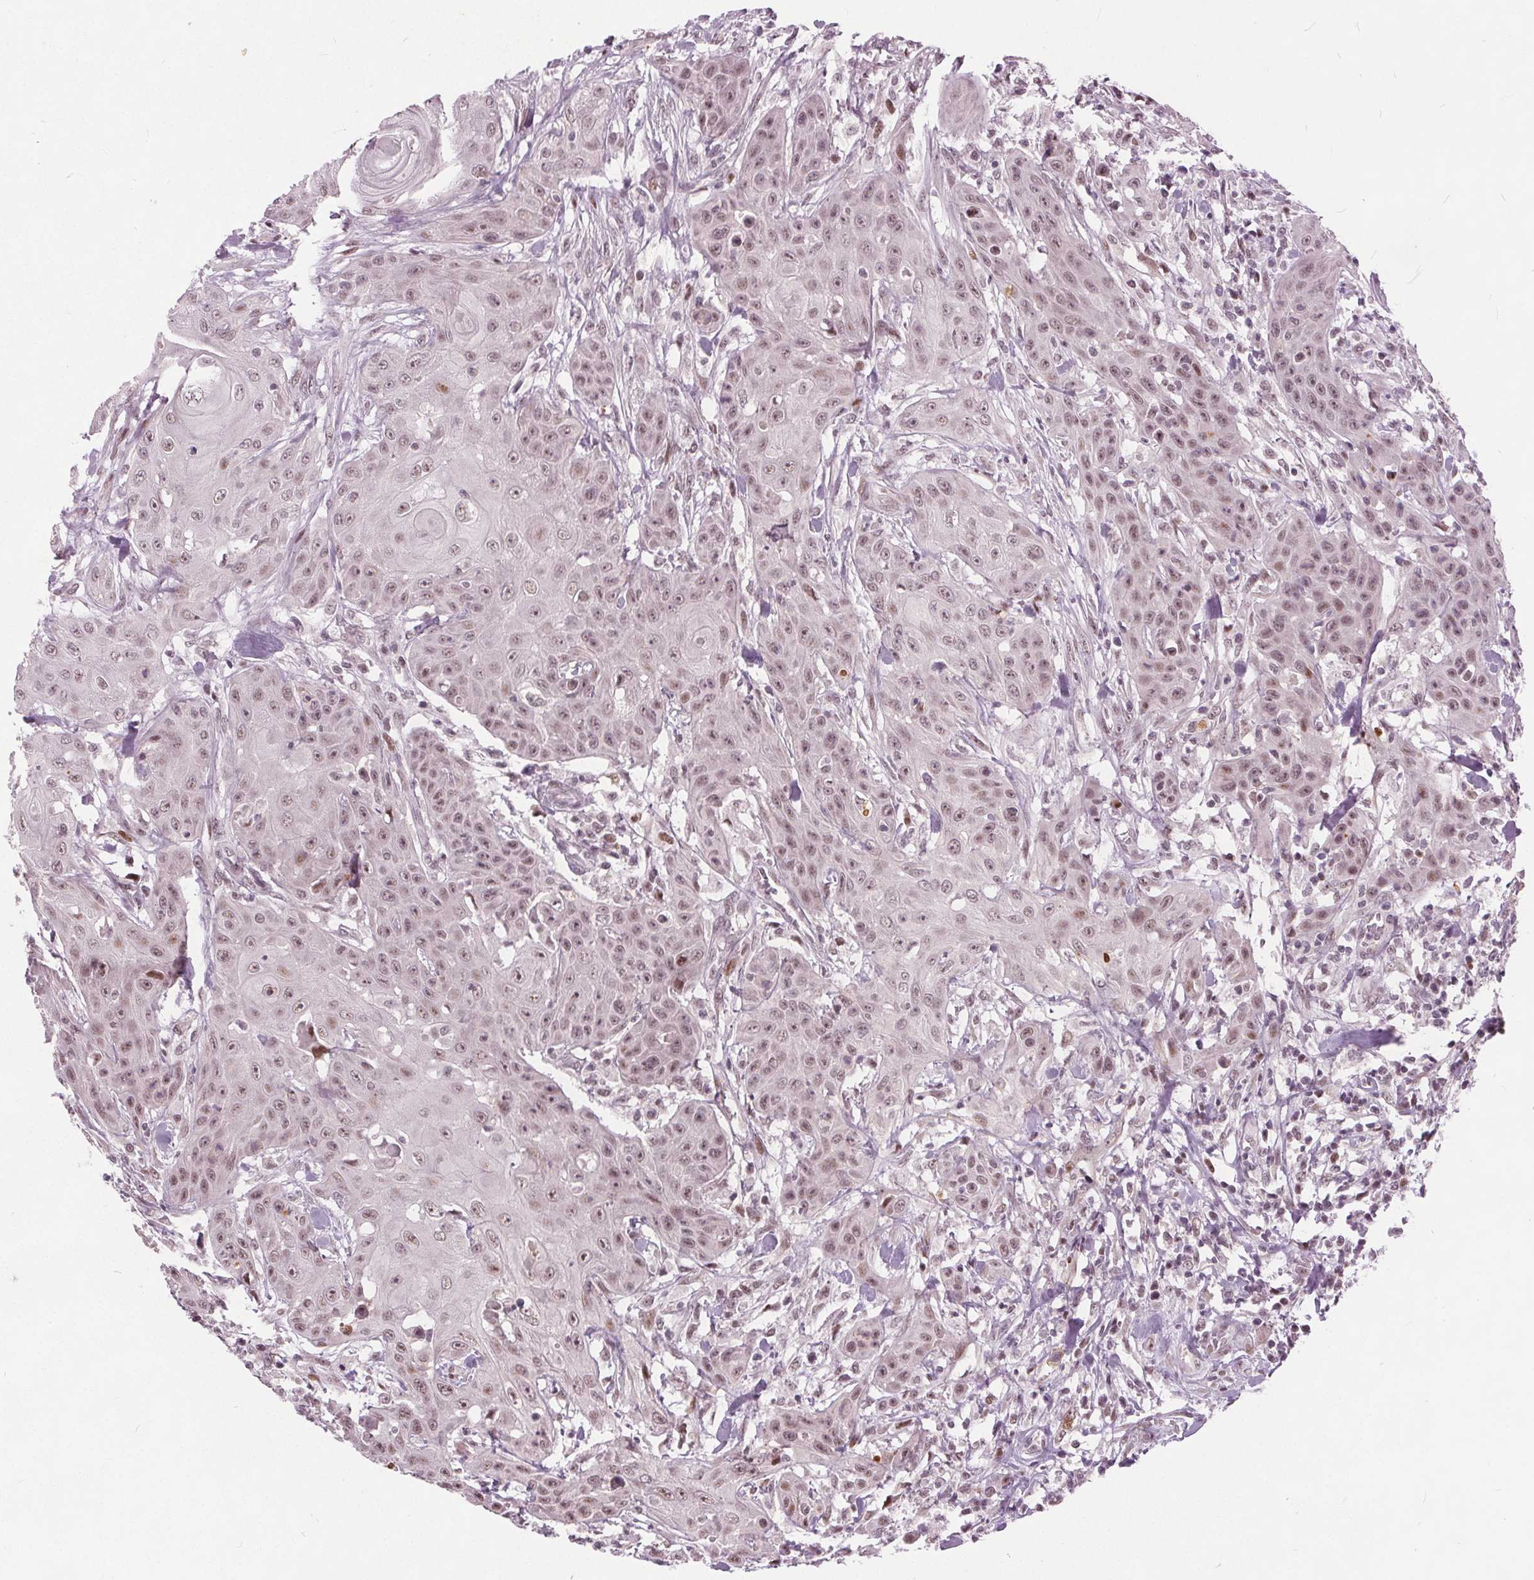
{"staining": {"intensity": "weak", "quantity": ">75%", "location": "nuclear"}, "tissue": "head and neck cancer", "cell_type": "Tumor cells", "image_type": "cancer", "snomed": [{"axis": "morphology", "description": "Squamous cell carcinoma, NOS"}, {"axis": "topography", "description": "Oral tissue"}, {"axis": "topography", "description": "Head-Neck"}], "caption": "Tumor cells reveal low levels of weak nuclear expression in approximately >75% of cells in head and neck cancer (squamous cell carcinoma).", "gene": "TTC34", "patient": {"sex": "female", "age": 55}}